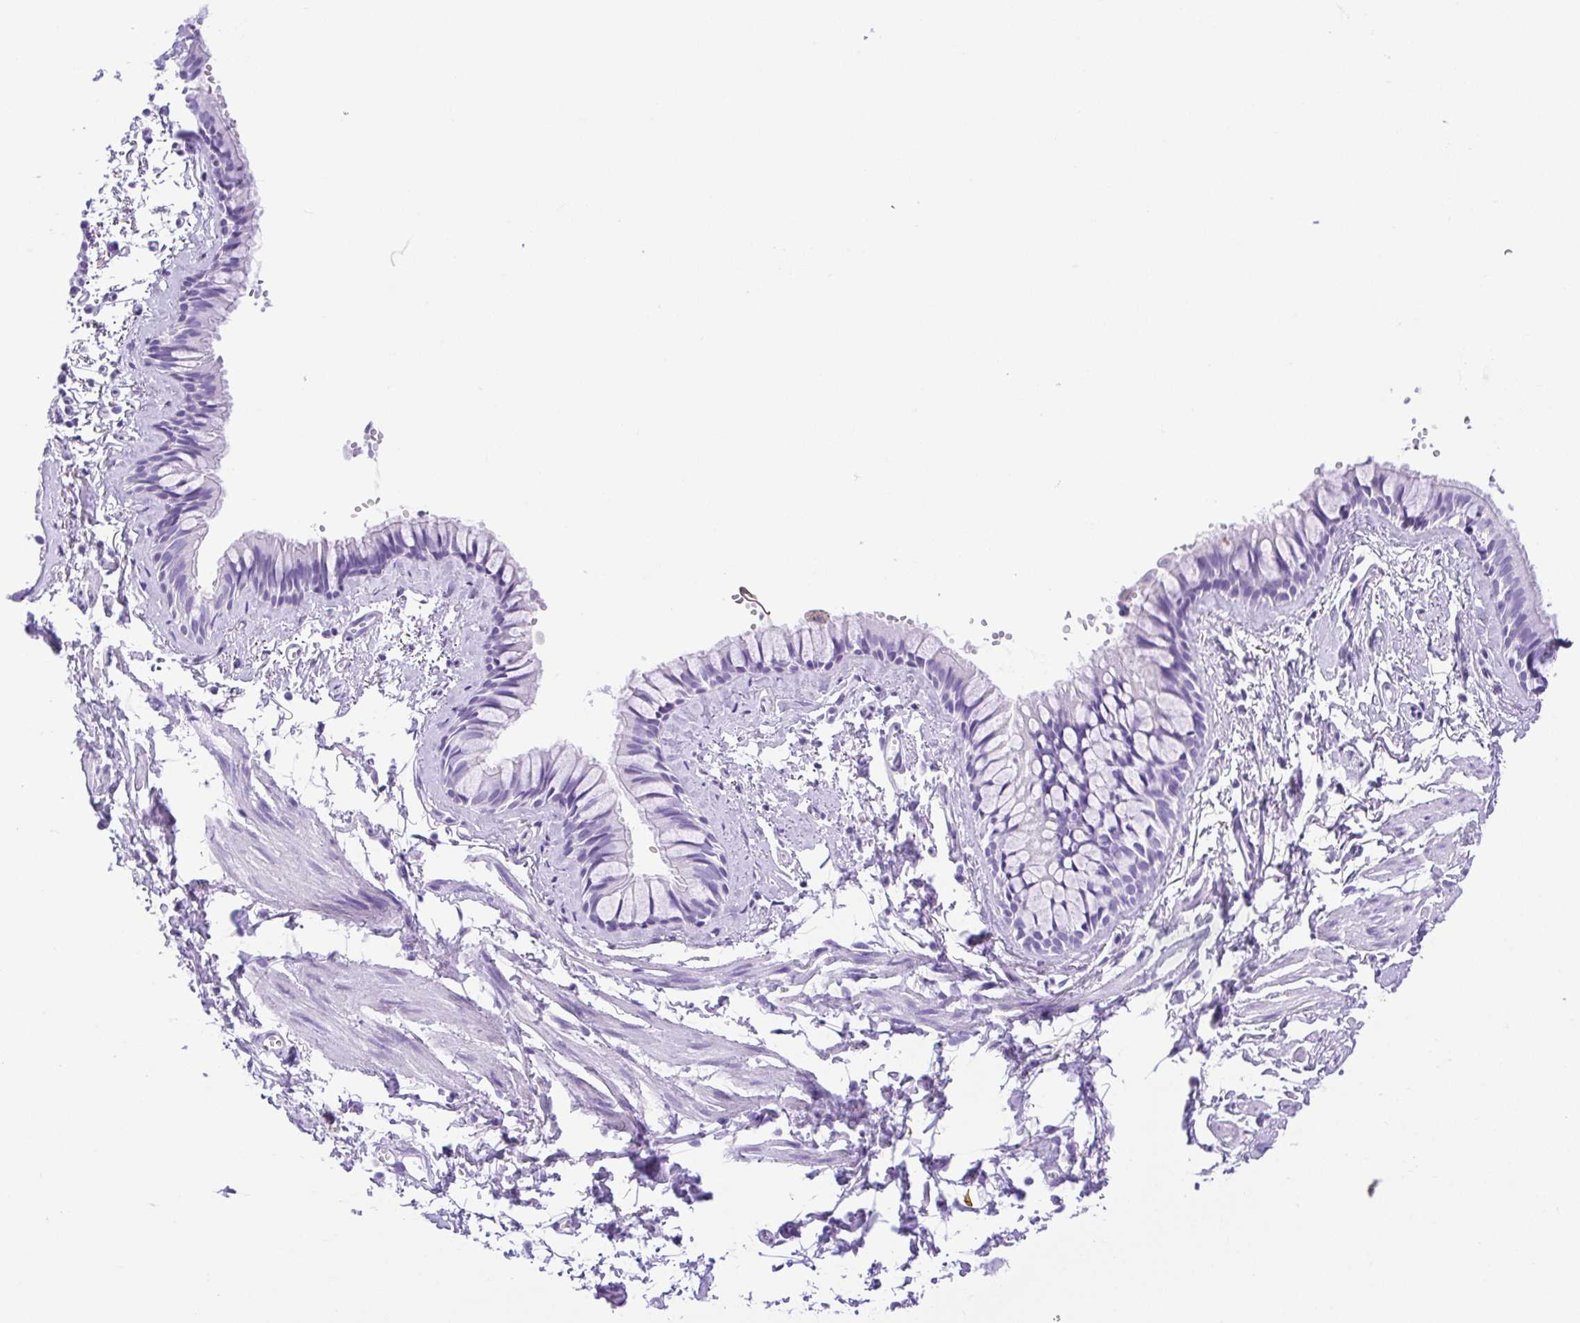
{"staining": {"intensity": "negative", "quantity": "none", "location": "none"}, "tissue": "bronchus", "cell_type": "Respiratory epithelial cells", "image_type": "normal", "snomed": [{"axis": "morphology", "description": "Normal tissue, NOS"}, {"axis": "topography", "description": "Bronchus"}], "caption": "Protein analysis of benign bronchus reveals no significant expression in respiratory epithelial cells. (DAB (3,3'-diaminobenzidine) immunohistochemistry (IHC) with hematoxylin counter stain).", "gene": "CDSN", "patient": {"sex": "female", "age": 59}}